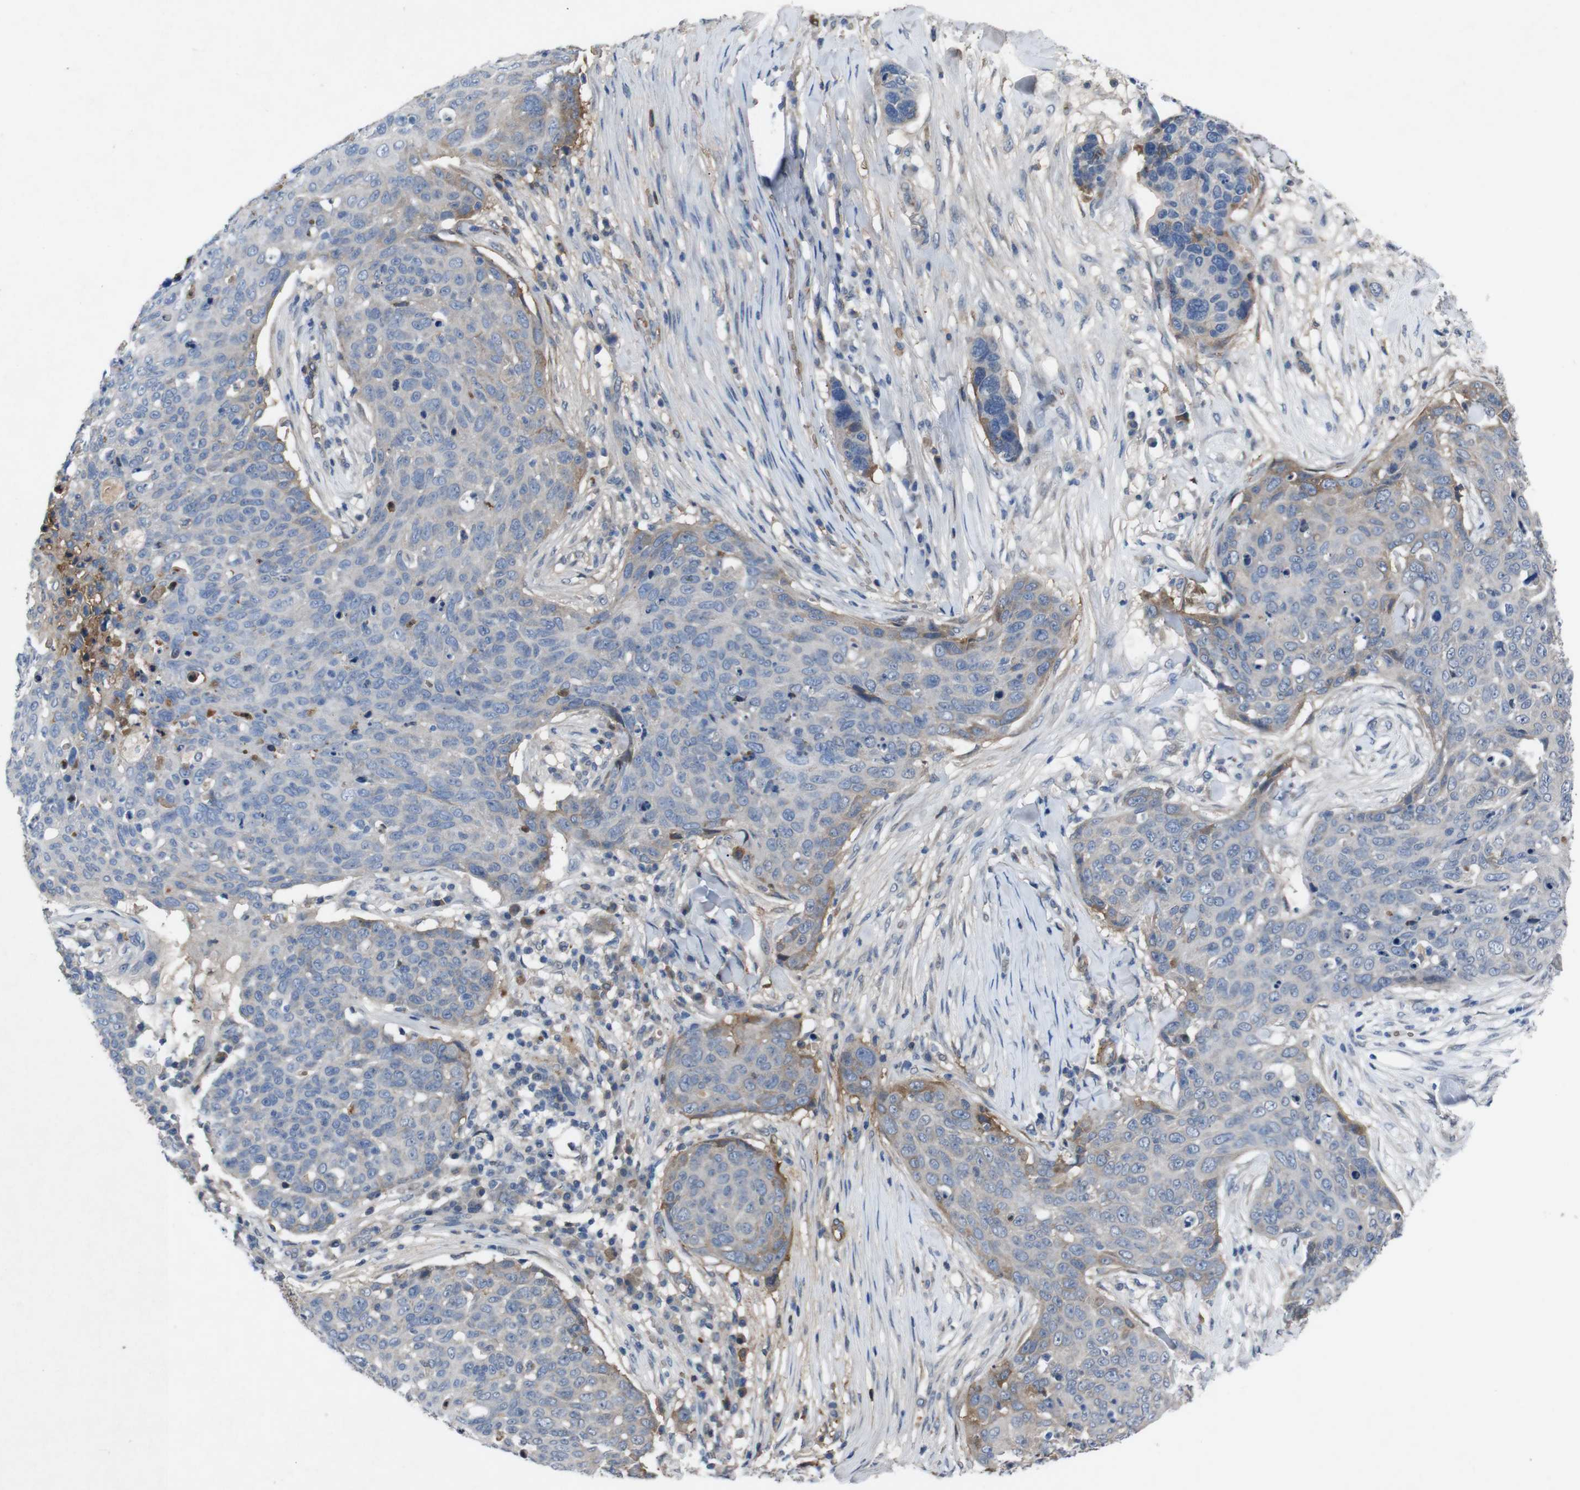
{"staining": {"intensity": "weak", "quantity": "<25%", "location": "cytoplasmic/membranous"}, "tissue": "skin cancer", "cell_type": "Tumor cells", "image_type": "cancer", "snomed": [{"axis": "morphology", "description": "Squamous cell carcinoma in situ, NOS"}, {"axis": "morphology", "description": "Squamous cell carcinoma, NOS"}, {"axis": "topography", "description": "Skin"}], "caption": "Squamous cell carcinoma (skin) was stained to show a protein in brown. There is no significant positivity in tumor cells. (Stains: DAB immunohistochemistry (IHC) with hematoxylin counter stain, Microscopy: brightfield microscopy at high magnification).", "gene": "SPTB", "patient": {"sex": "male", "age": 93}}